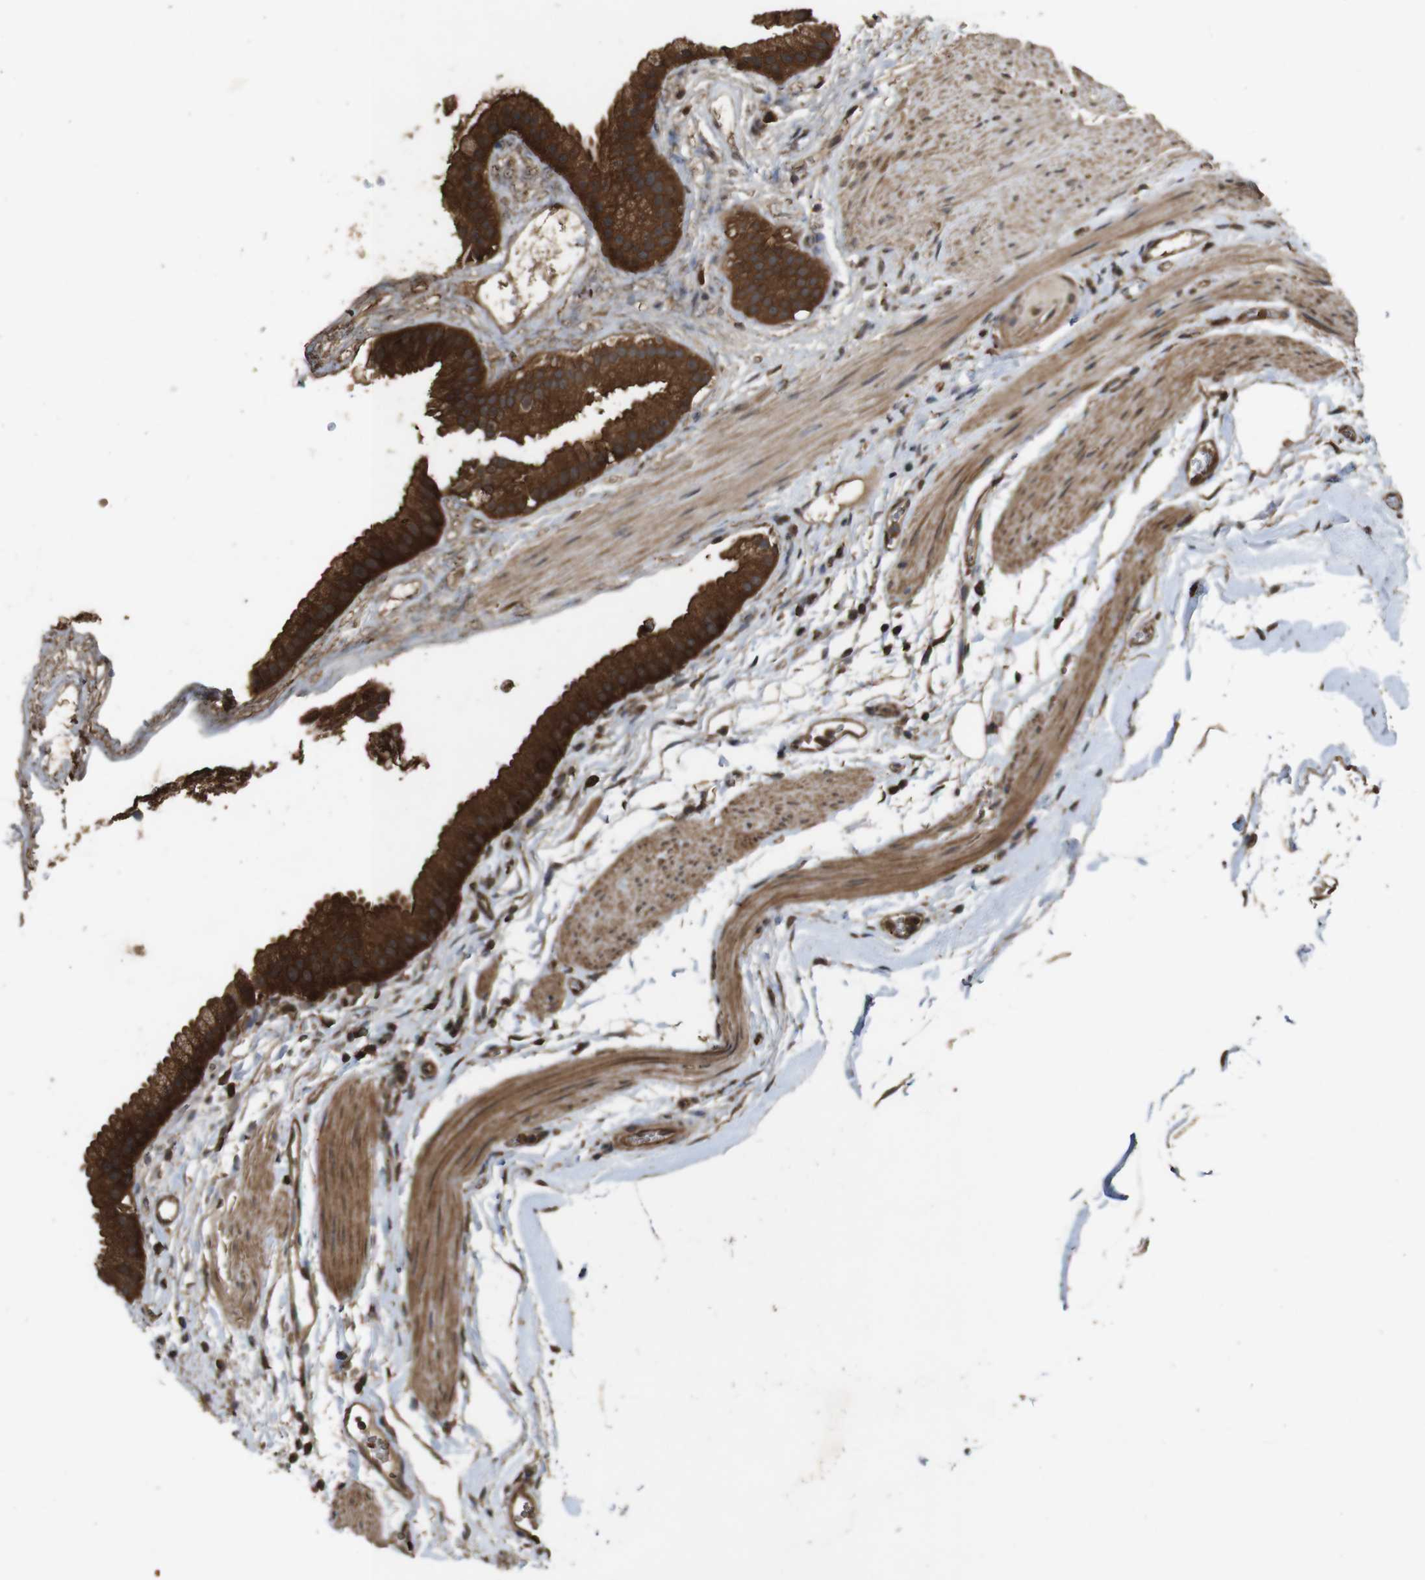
{"staining": {"intensity": "strong", "quantity": ">75%", "location": "cytoplasmic/membranous"}, "tissue": "gallbladder", "cell_type": "Glandular cells", "image_type": "normal", "snomed": [{"axis": "morphology", "description": "Normal tissue, NOS"}, {"axis": "topography", "description": "Gallbladder"}], "caption": "Glandular cells demonstrate high levels of strong cytoplasmic/membranous staining in approximately >75% of cells in unremarkable gallbladder. (DAB (3,3'-diaminobenzidine) IHC with brightfield microscopy, high magnification).", "gene": "BAG4", "patient": {"sex": "female", "age": 64}}